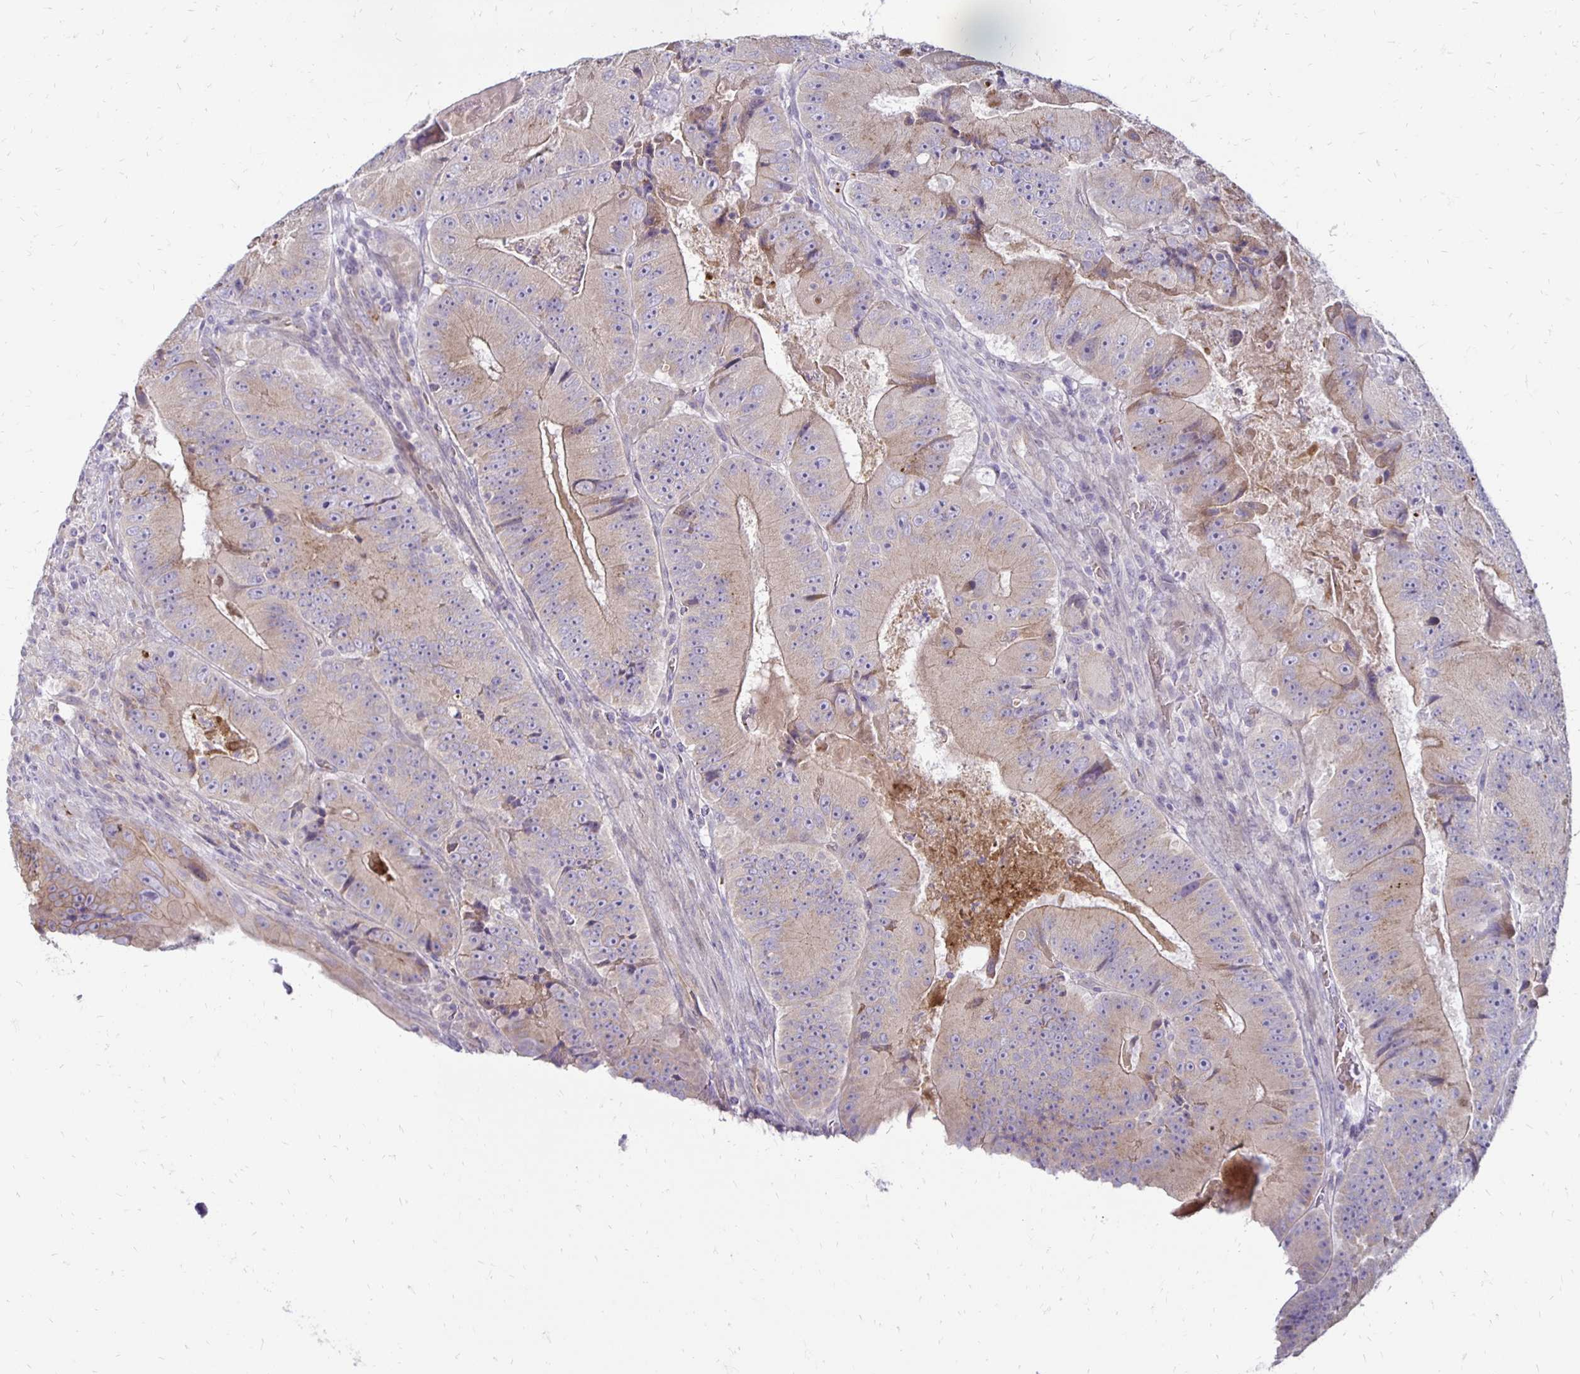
{"staining": {"intensity": "weak", "quantity": "25%-75%", "location": "cytoplasmic/membranous"}, "tissue": "colorectal cancer", "cell_type": "Tumor cells", "image_type": "cancer", "snomed": [{"axis": "morphology", "description": "Adenocarcinoma, NOS"}, {"axis": "topography", "description": "Colon"}], "caption": "The image shows a brown stain indicating the presence of a protein in the cytoplasmic/membranous of tumor cells in colorectal cancer (adenocarcinoma). Immunohistochemistry stains the protein in brown and the nuclei are stained blue.", "gene": "KATNBL1", "patient": {"sex": "female", "age": 86}}